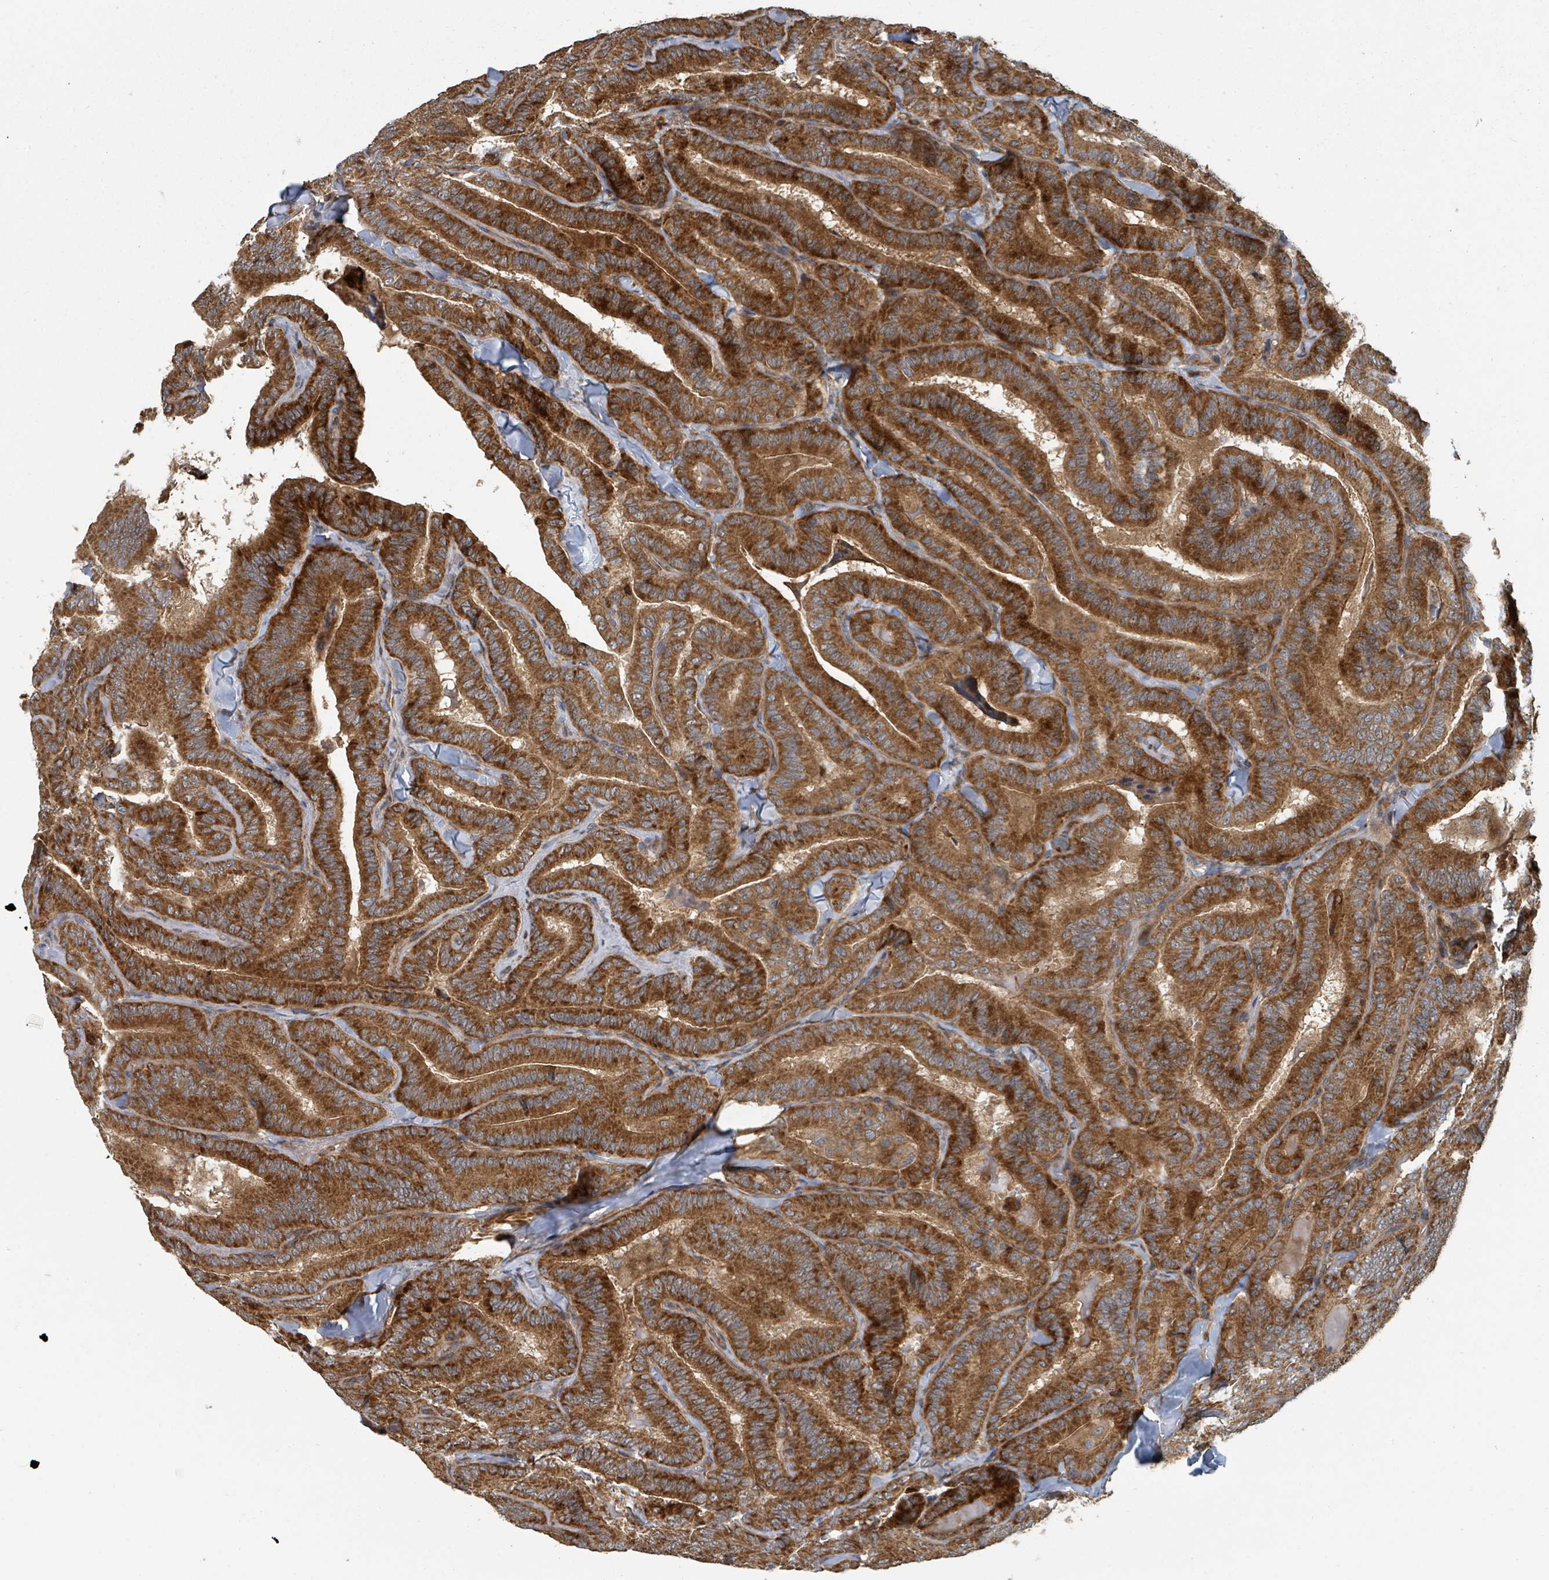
{"staining": {"intensity": "strong", "quantity": ">75%", "location": "cytoplasmic/membranous"}, "tissue": "thyroid cancer", "cell_type": "Tumor cells", "image_type": "cancer", "snomed": [{"axis": "morphology", "description": "Papillary adenocarcinoma, NOS"}, {"axis": "topography", "description": "Thyroid gland"}], "caption": "Strong cytoplasmic/membranous expression for a protein is seen in about >75% of tumor cells of thyroid papillary adenocarcinoma using IHC.", "gene": "DPM1", "patient": {"sex": "male", "age": 61}}